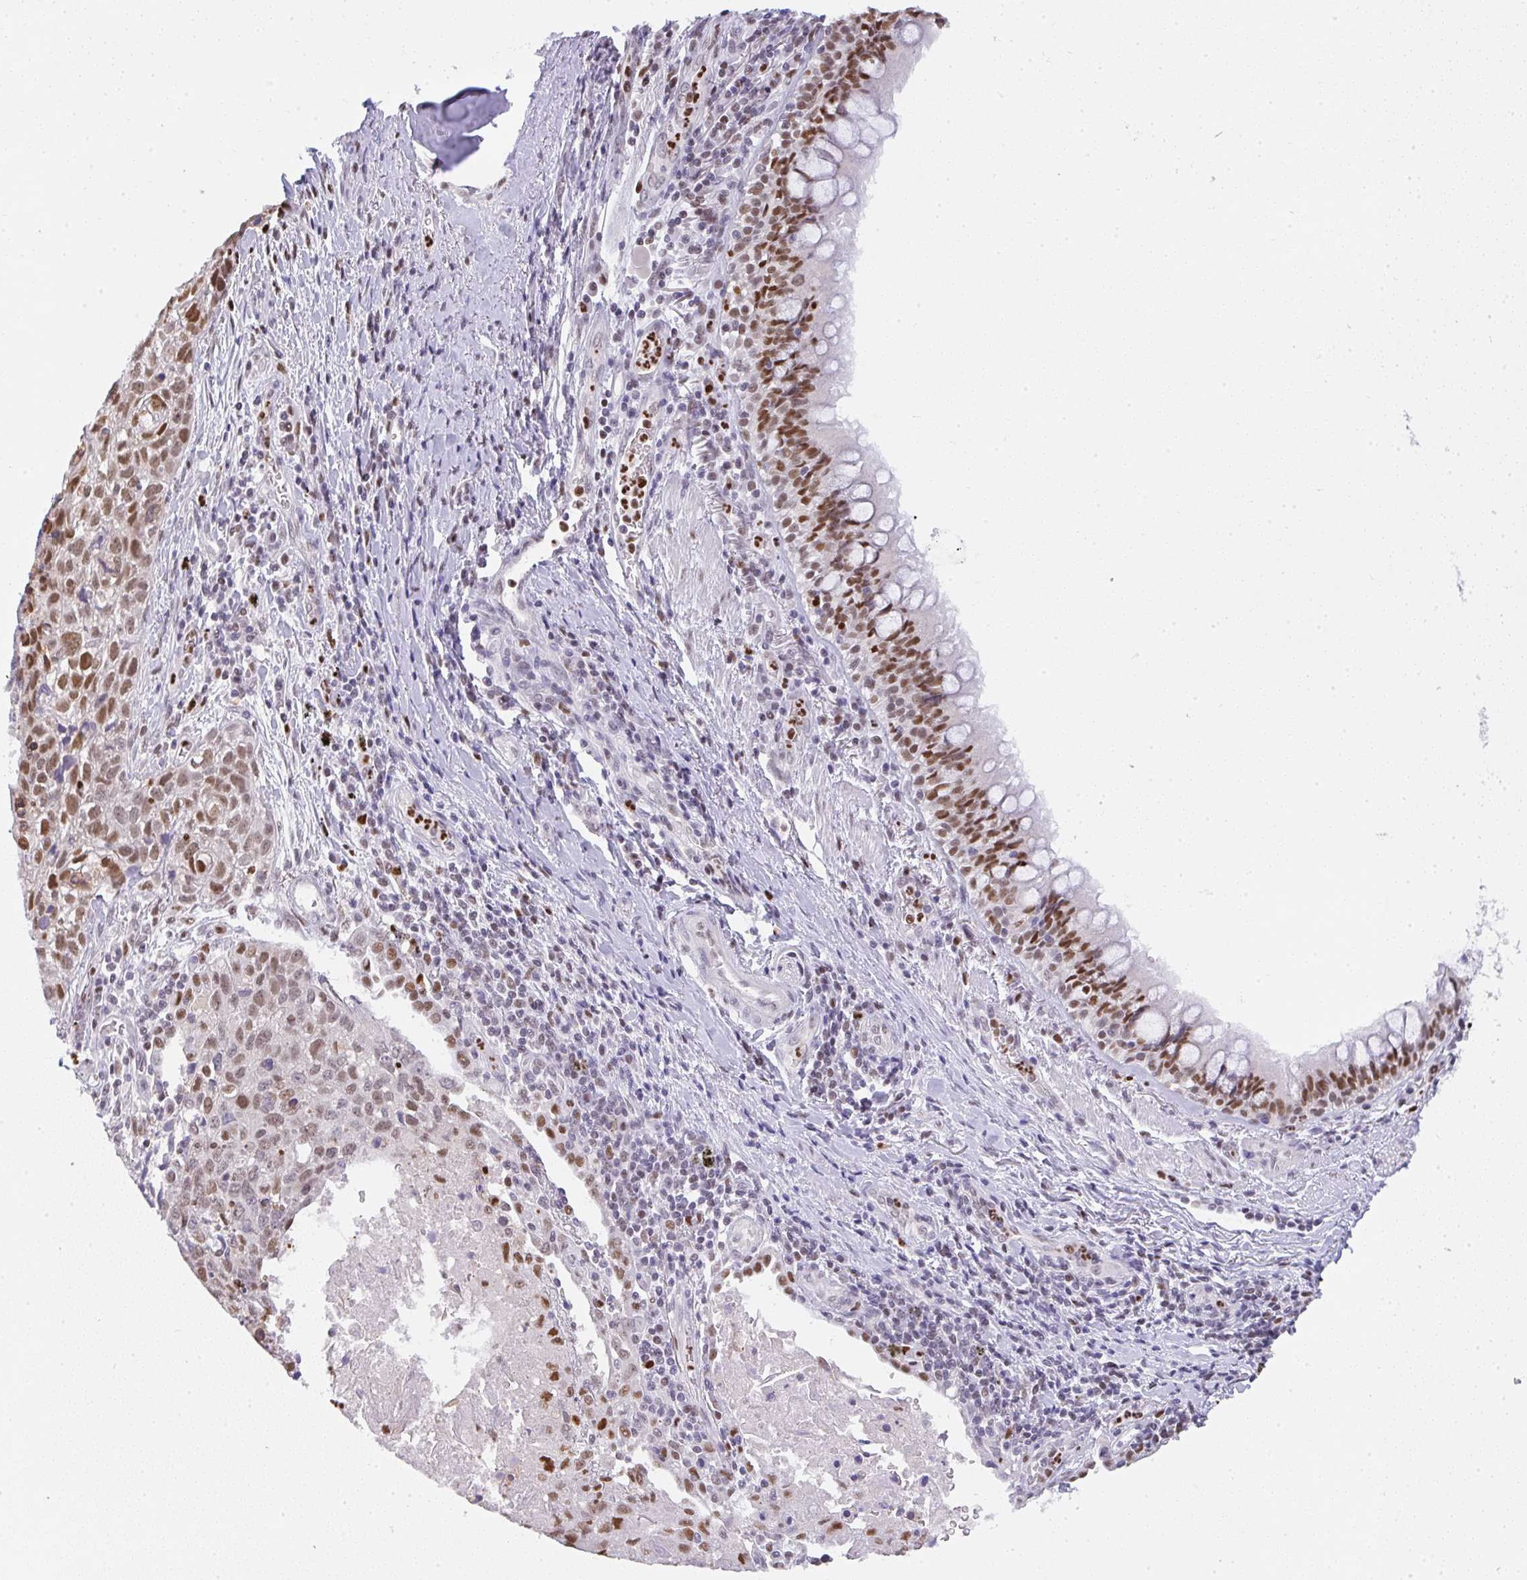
{"staining": {"intensity": "moderate", "quantity": ">75%", "location": "nuclear"}, "tissue": "lung cancer", "cell_type": "Tumor cells", "image_type": "cancer", "snomed": [{"axis": "morphology", "description": "Squamous cell carcinoma, NOS"}, {"axis": "topography", "description": "Lung"}], "caption": "Tumor cells exhibit medium levels of moderate nuclear expression in approximately >75% of cells in human lung cancer. (IHC, brightfield microscopy, high magnification).", "gene": "BBX", "patient": {"sex": "male", "age": 74}}